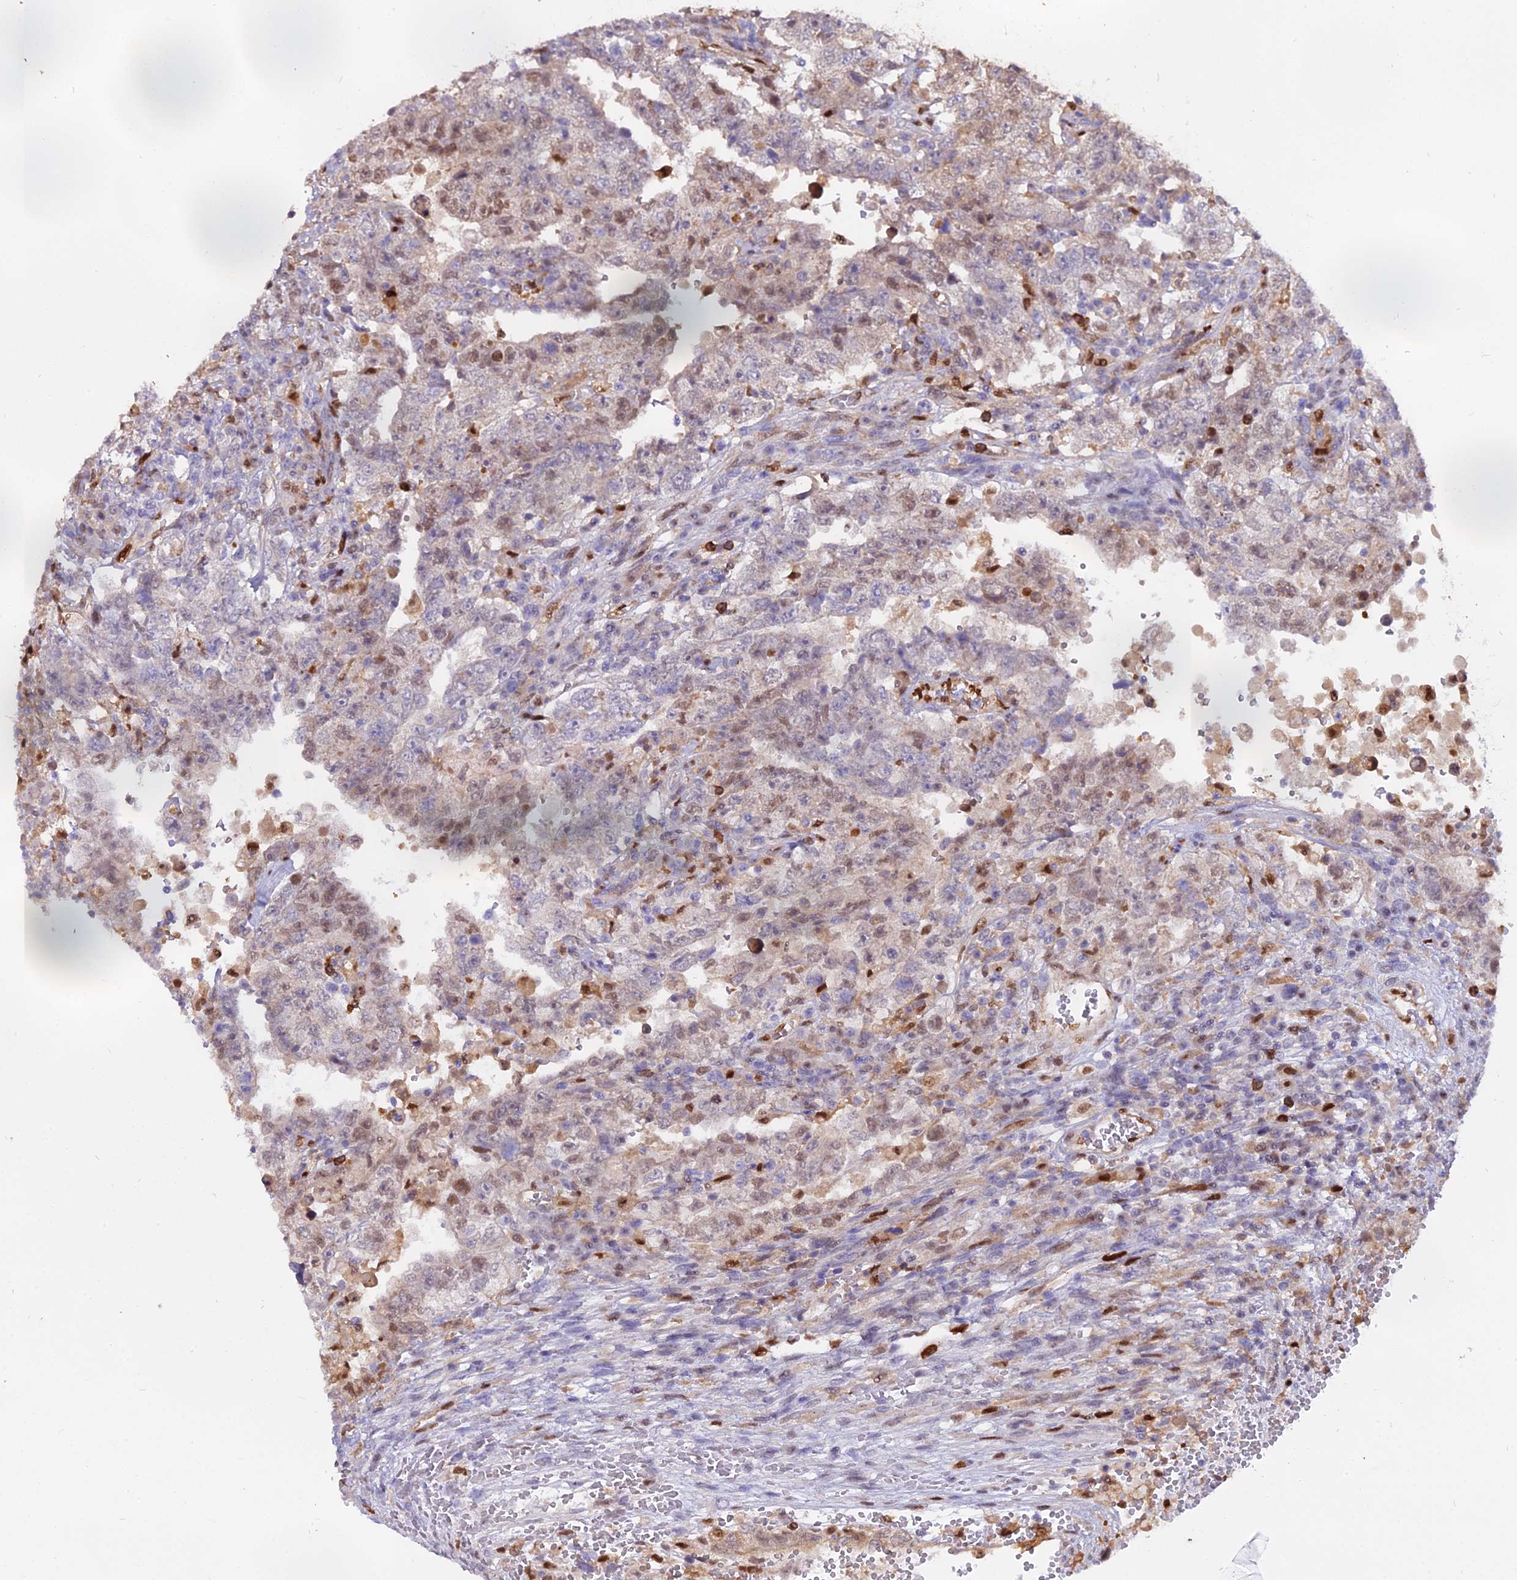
{"staining": {"intensity": "weak", "quantity": "25%-75%", "location": "cytoplasmic/membranous,nuclear"}, "tissue": "testis cancer", "cell_type": "Tumor cells", "image_type": "cancer", "snomed": [{"axis": "morphology", "description": "Carcinoma, Embryonal, NOS"}, {"axis": "topography", "description": "Testis"}], "caption": "High-magnification brightfield microscopy of testis embryonal carcinoma stained with DAB (3,3'-diaminobenzidine) (brown) and counterstained with hematoxylin (blue). tumor cells exhibit weak cytoplasmic/membranous and nuclear positivity is present in about25%-75% of cells.", "gene": "NPEPL1", "patient": {"sex": "male", "age": 26}}